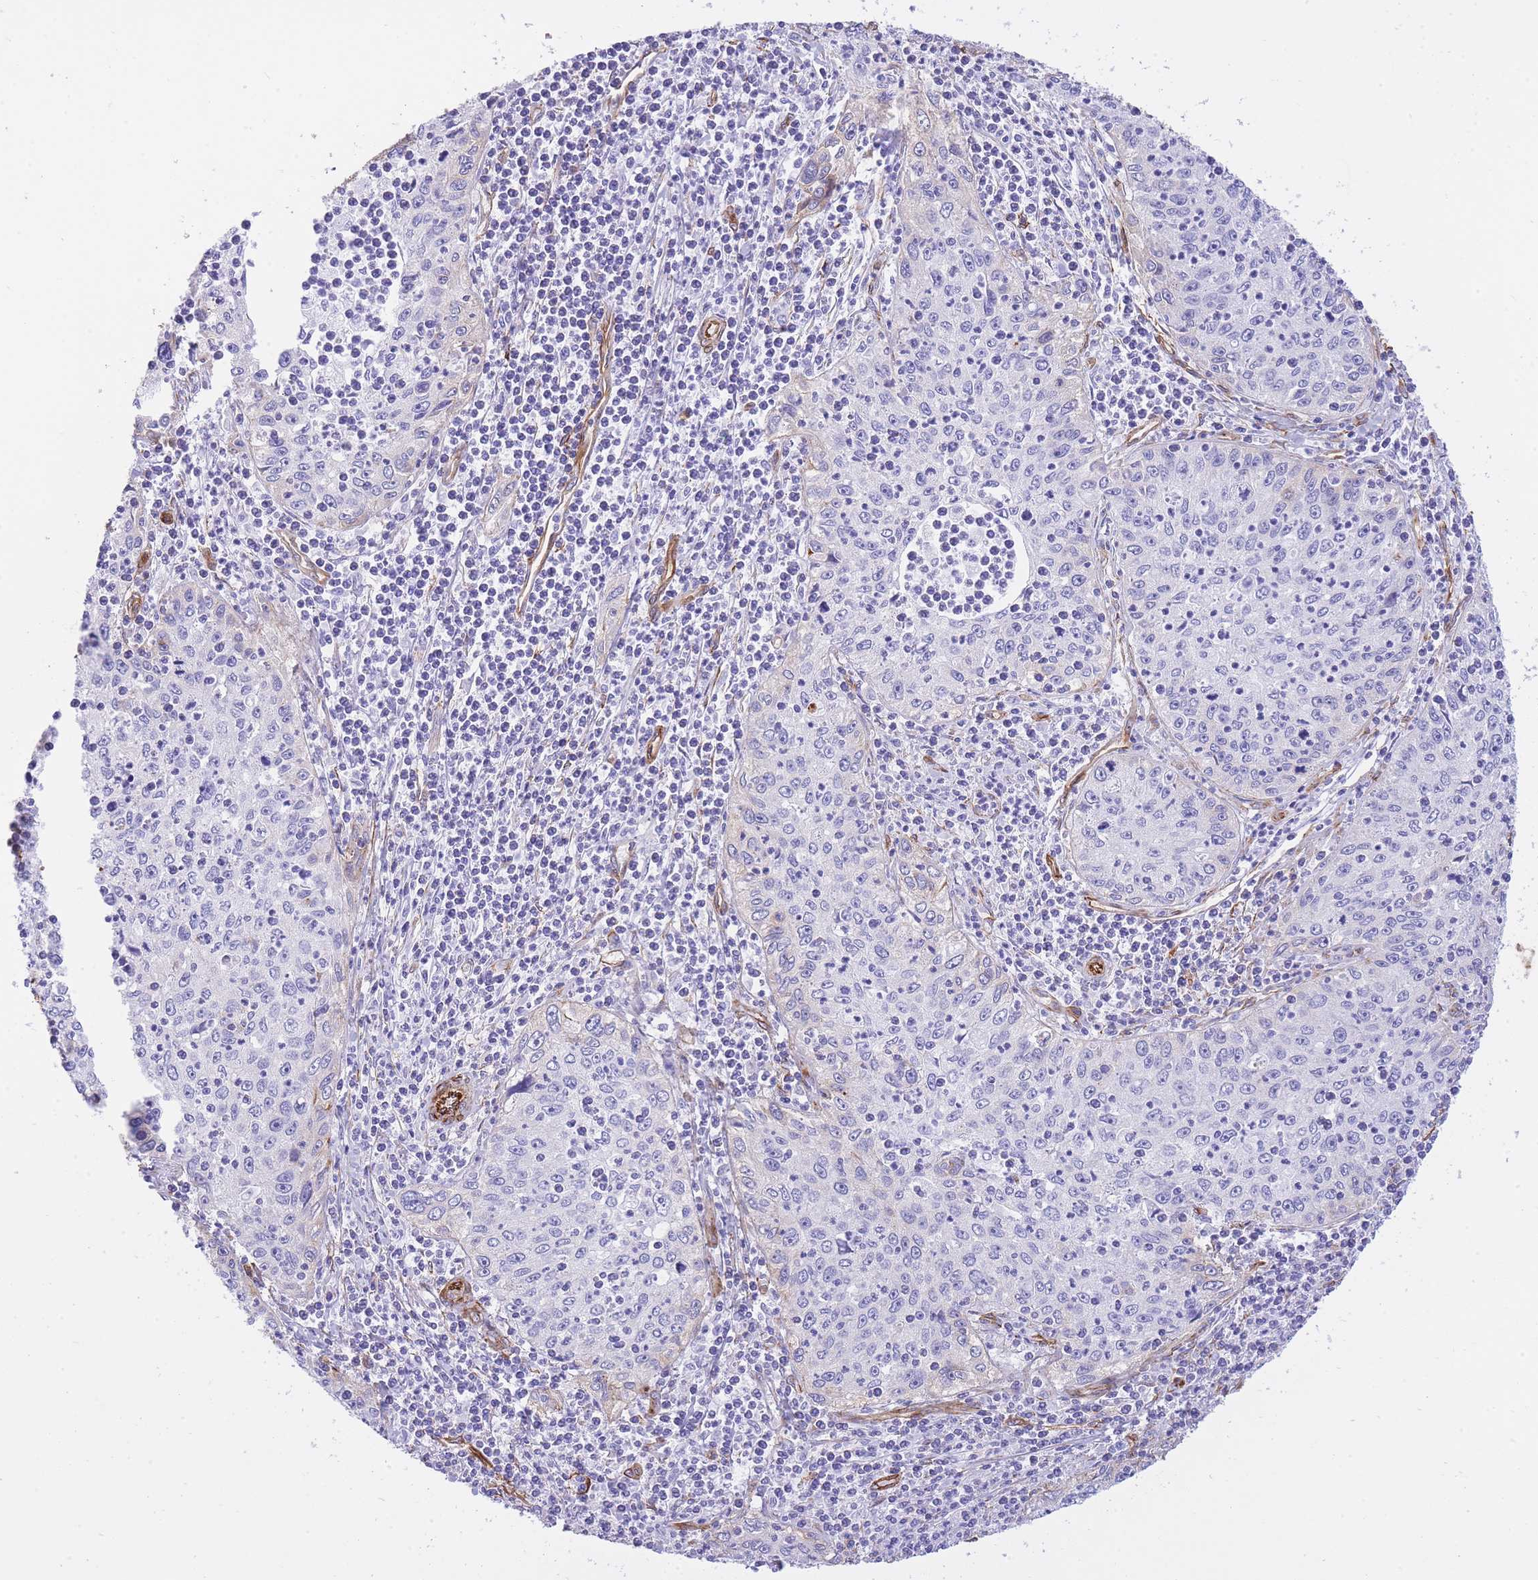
{"staining": {"intensity": "negative", "quantity": "none", "location": "none"}, "tissue": "cervical cancer", "cell_type": "Tumor cells", "image_type": "cancer", "snomed": [{"axis": "morphology", "description": "Squamous cell carcinoma, NOS"}, {"axis": "topography", "description": "Cervix"}], "caption": "Cervical cancer was stained to show a protein in brown. There is no significant positivity in tumor cells.", "gene": "CAVIN1", "patient": {"sex": "female", "age": 30}}